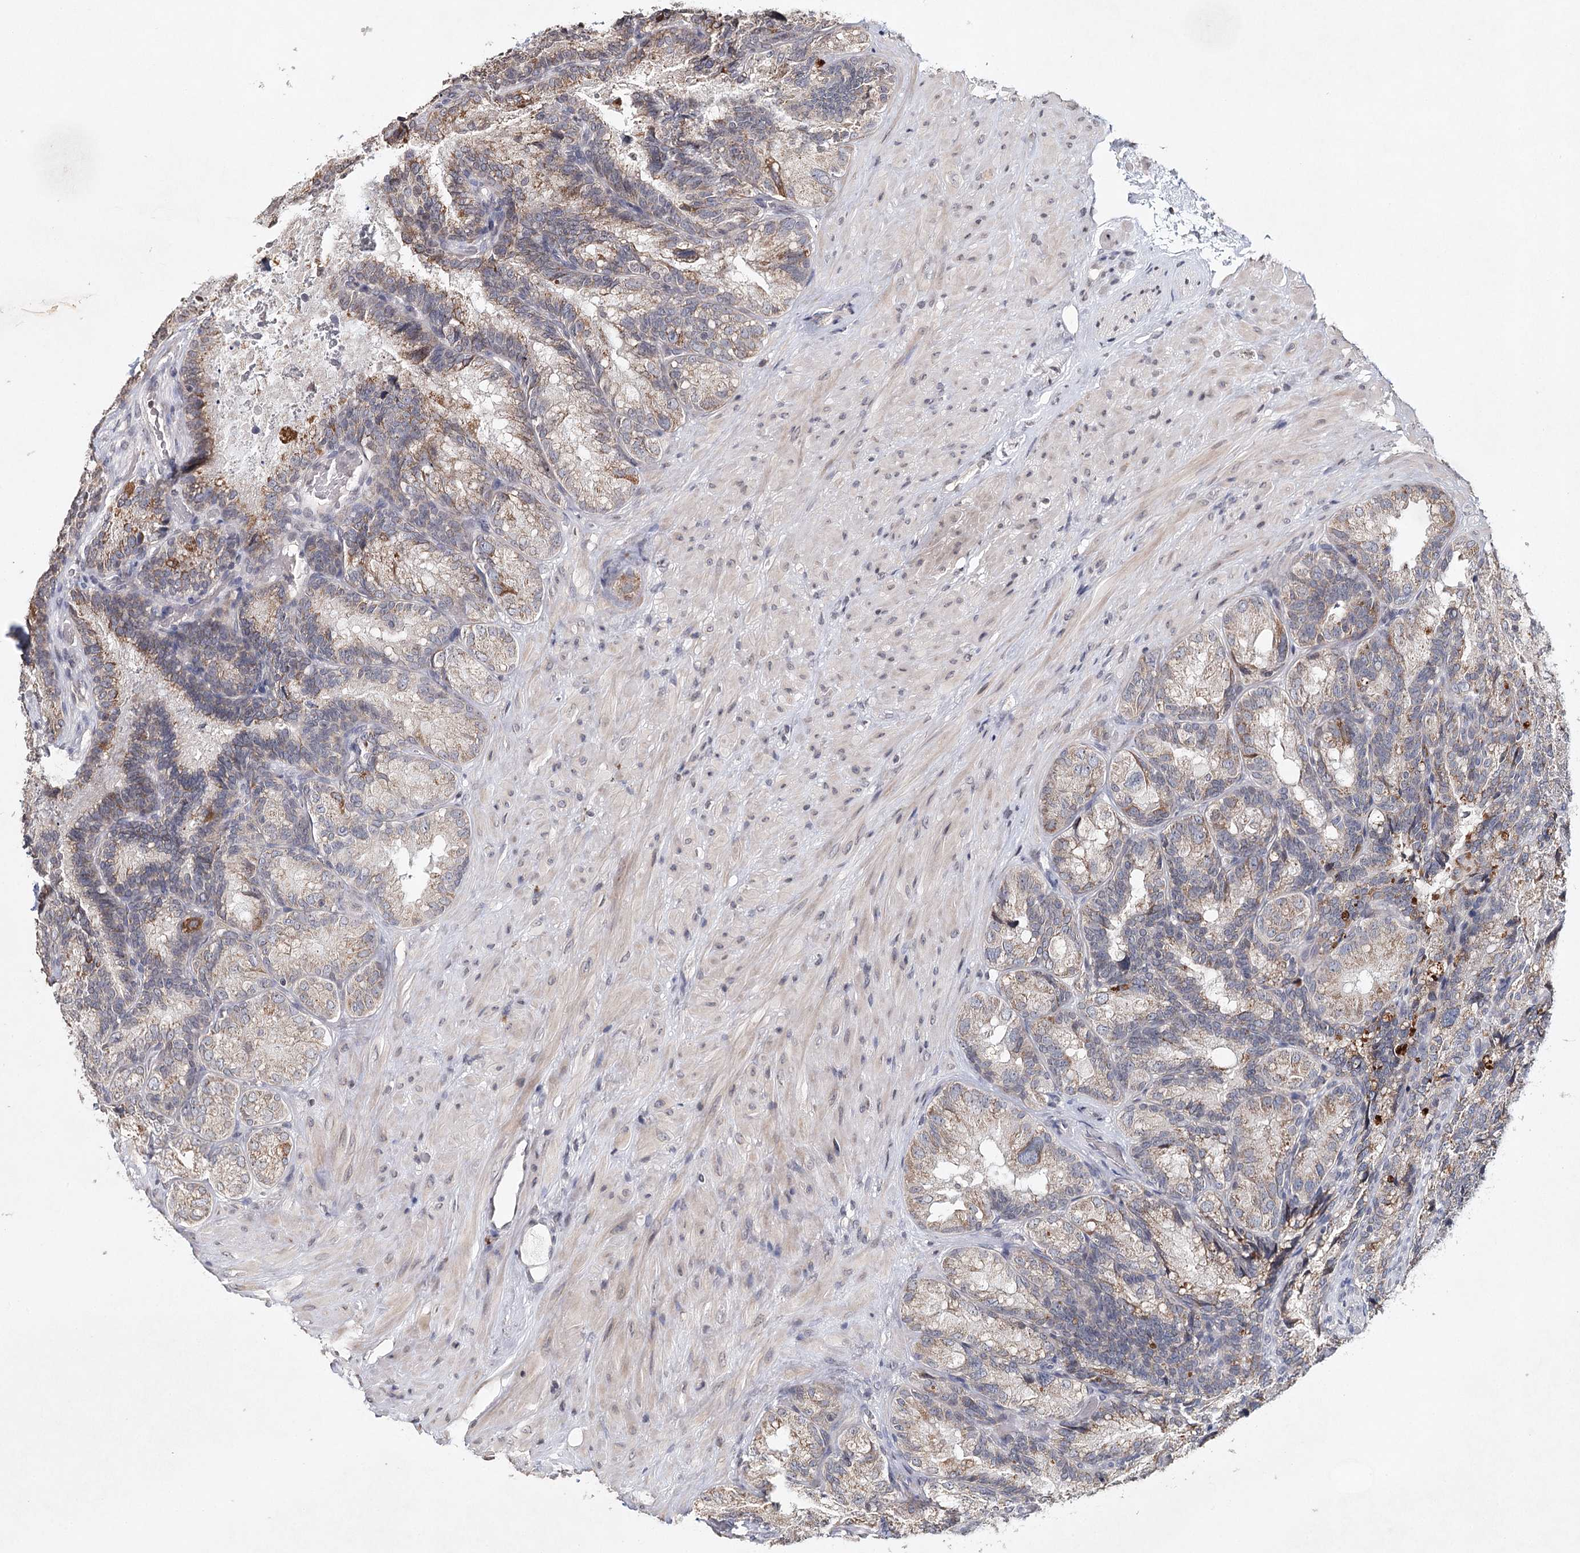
{"staining": {"intensity": "moderate", "quantity": "25%-75%", "location": "cytoplasmic/membranous"}, "tissue": "seminal vesicle", "cell_type": "Glandular cells", "image_type": "normal", "snomed": [{"axis": "morphology", "description": "Normal tissue, NOS"}, {"axis": "topography", "description": "Seminal veicle"}], "caption": "Protein positivity by immunohistochemistry displays moderate cytoplasmic/membranous staining in approximately 25%-75% of glandular cells in benign seminal vesicle.", "gene": "ICOS", "patient": {"sex": "male", "age": 60}}